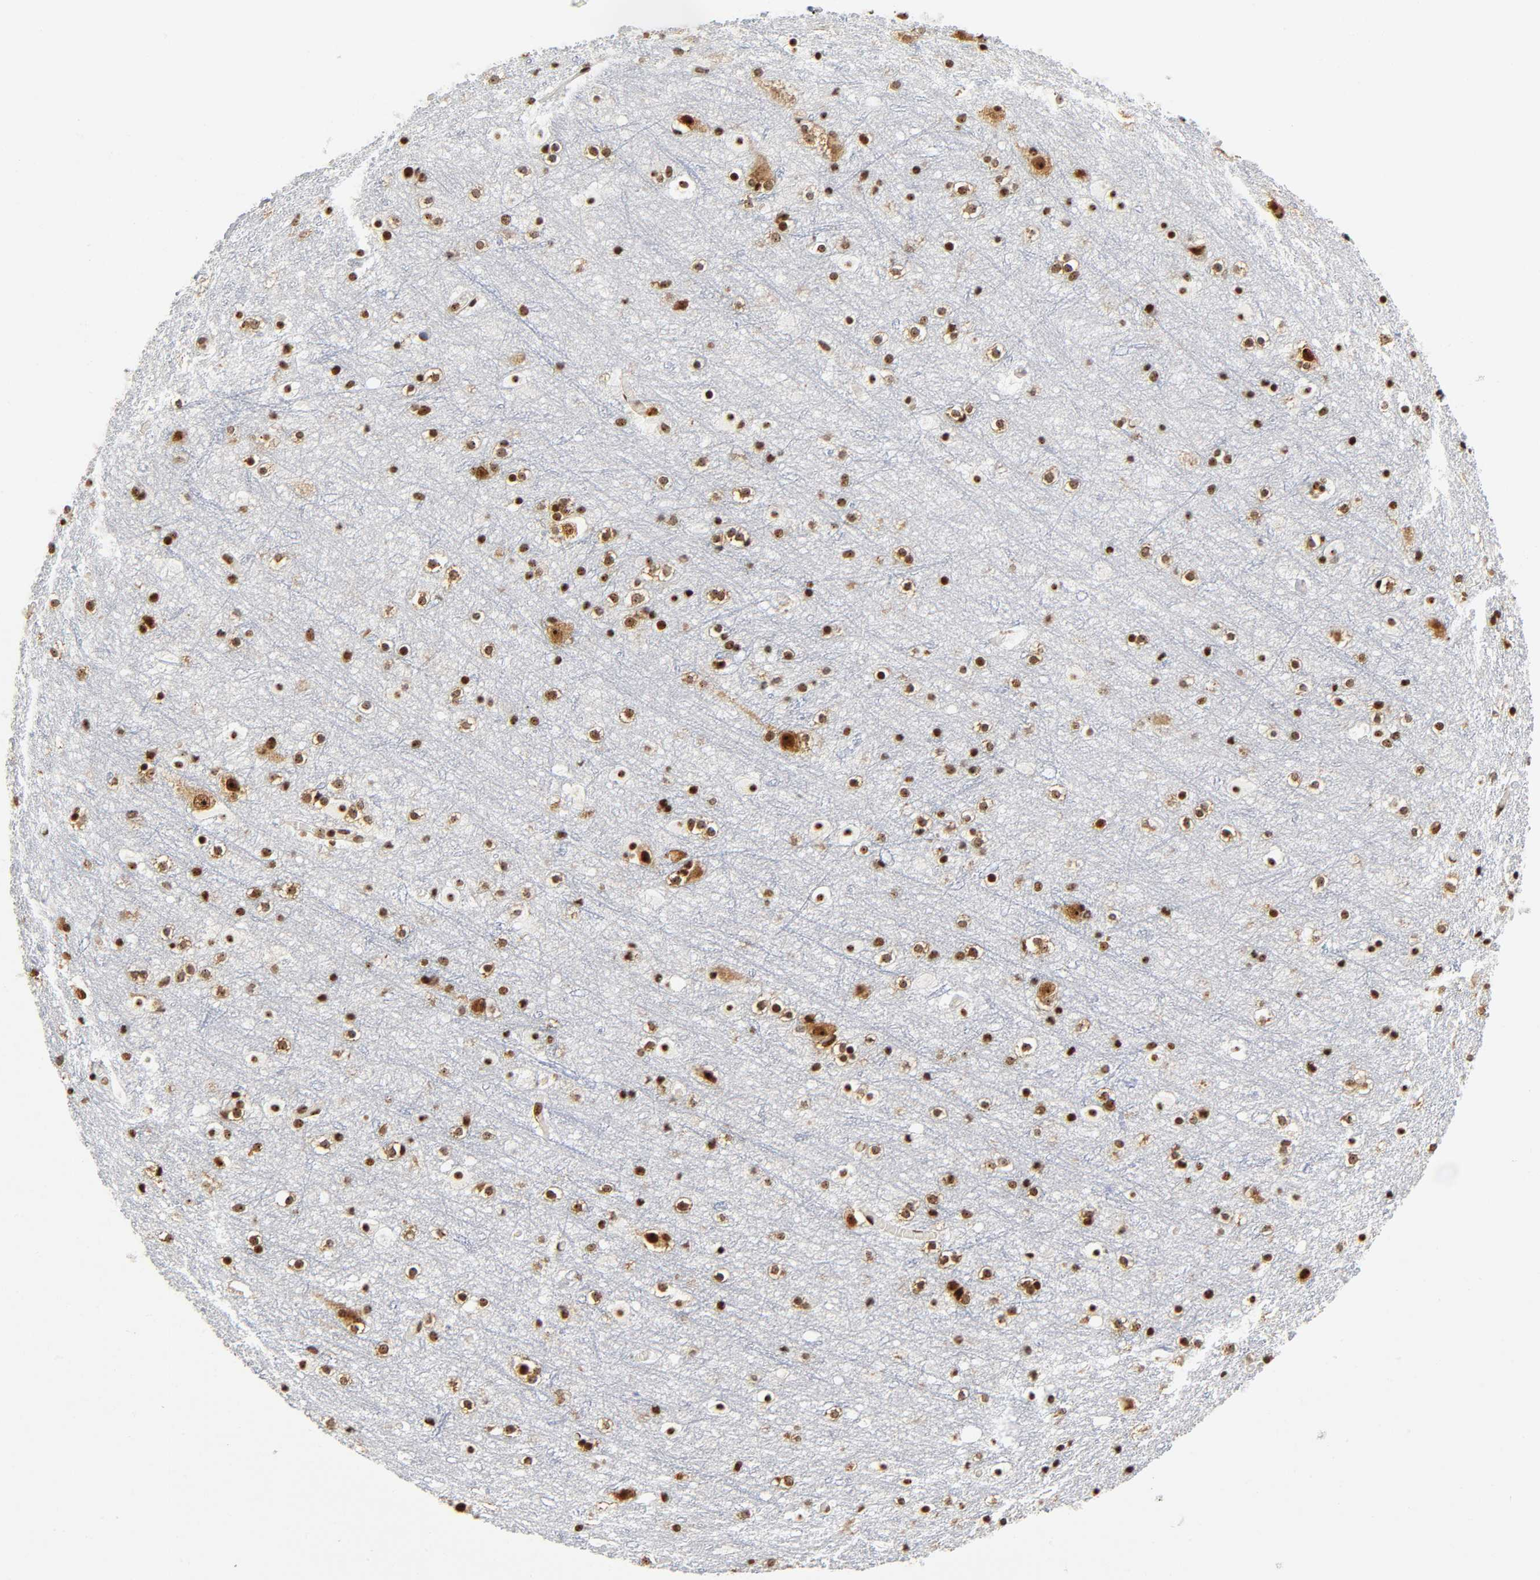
{"staining": {"intensity": "moderate", "quantity": ">75%", "location": "nuclear"}, "tissue": "cerebral cortex", "cell_type": "Endothelial cells", "image_type": "normal", "snomed": [{"axis": "morphology", "description": "Normal tissue, NOS"}, {"axis": "topography", "description": "Cerebral cortex"}], "caption": "Immunohistochemistry (IHC) image of normal cerebral cortex: human cerebral cortex stained using immunohistochemistry (IHC) shows medium levels of moderate protein expression localized specifically in the nuclear of endothelial cells, appearing as a nuclear brown color.", "gene": "UBTF", "patient": {"sex": "male", "age": 45}}